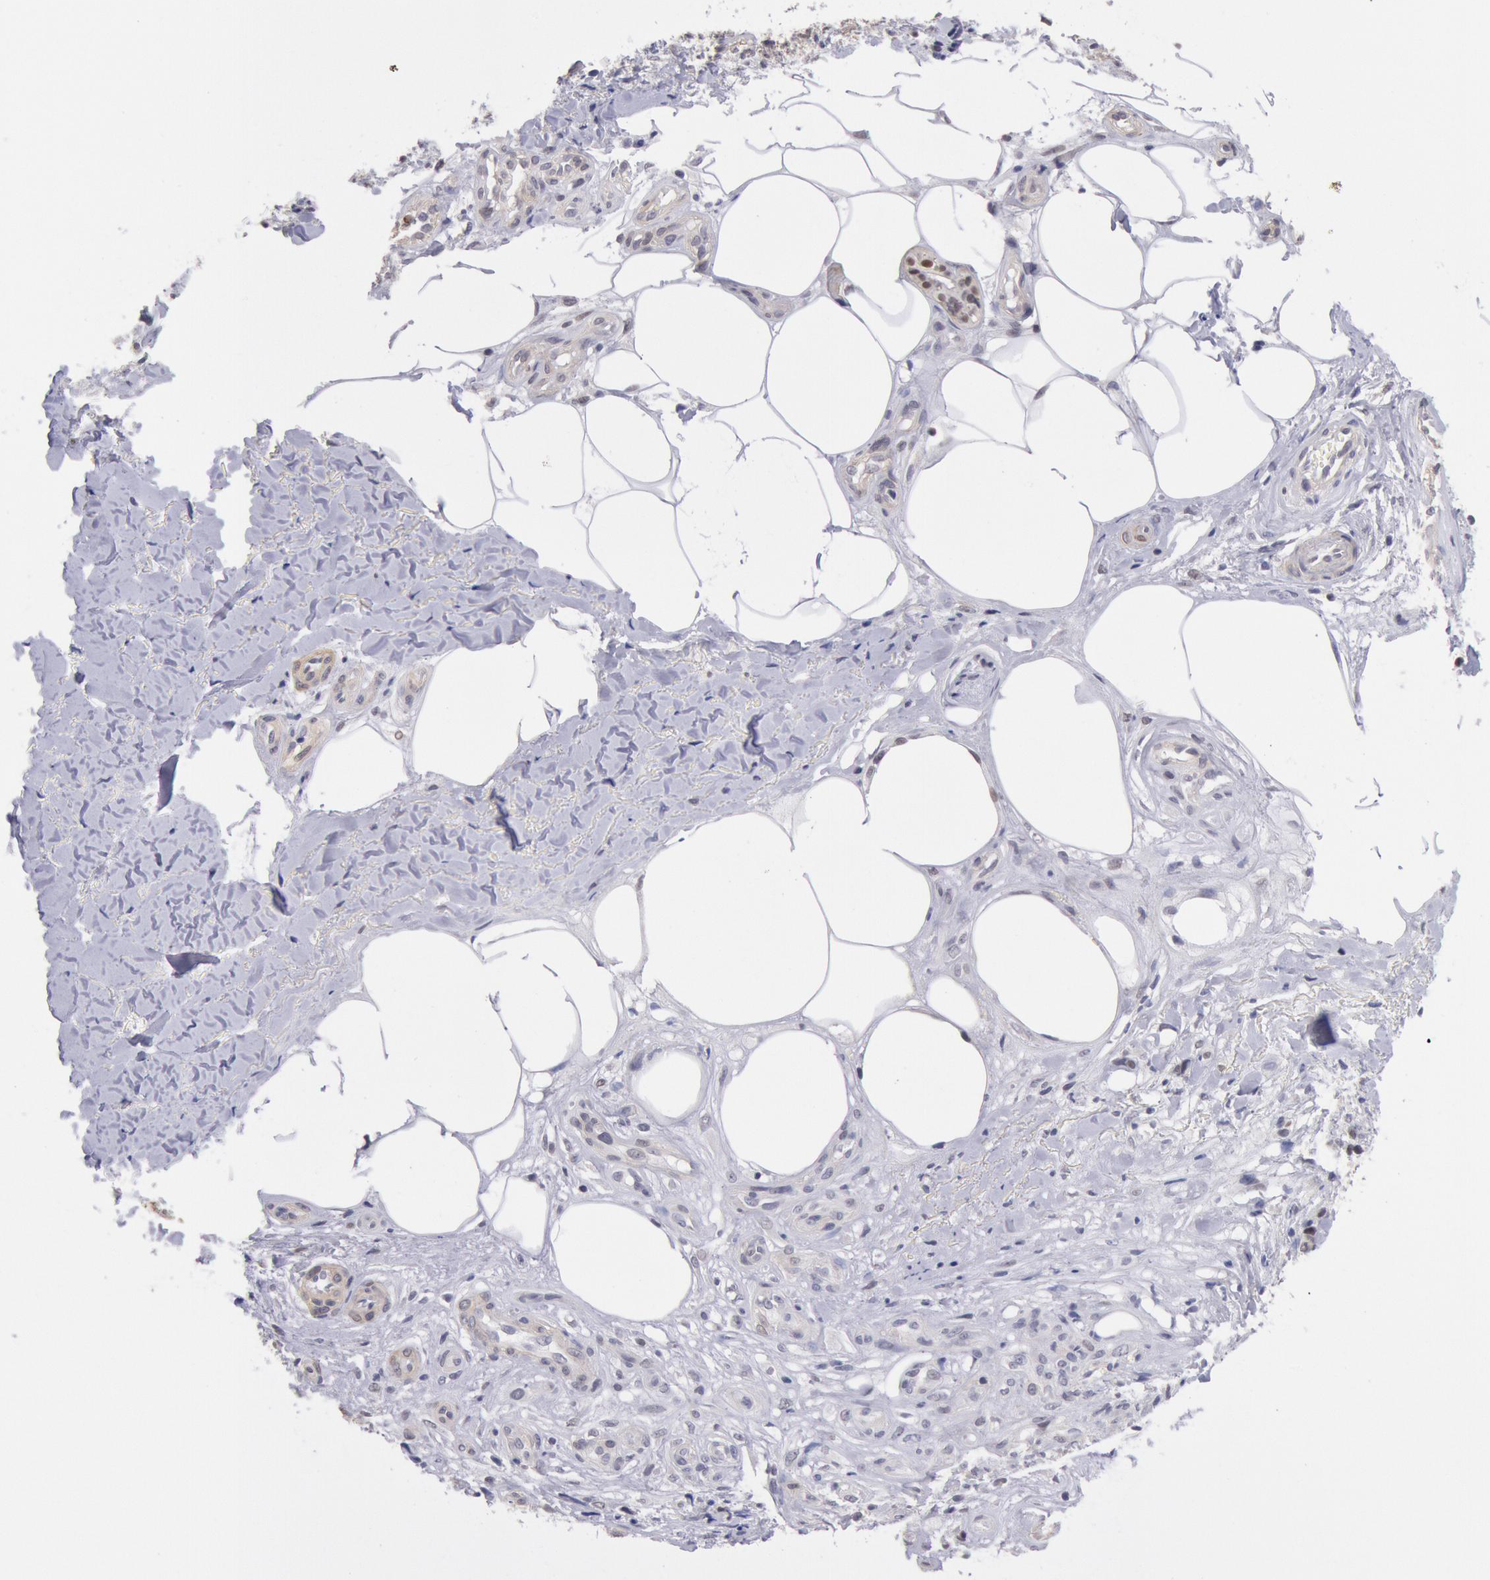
{"staining": {"intensity": "weak", "quantity": "25%-75%", "location": "cytoplasmic/membranous,nuclear"}, "tissue": "melanoma", "cell_type": "Tumor cells", "image_type": "cancer", "snomed": [{"axis": "morphology", "description": "Malignant melanoma, NOS"}, {"axis": "topography", "description": "Skin"}], "caption": "Immunohistochemistry (IHC) image of human malignant melanoma stained for a protein (brown), which demonstrates low levels of weak cytoplasmic/membranous and nuclear expression in about 25%-75% of tumor cells.", "gene": "MYH7", "patient": {"sex": "female", "age": 85}}